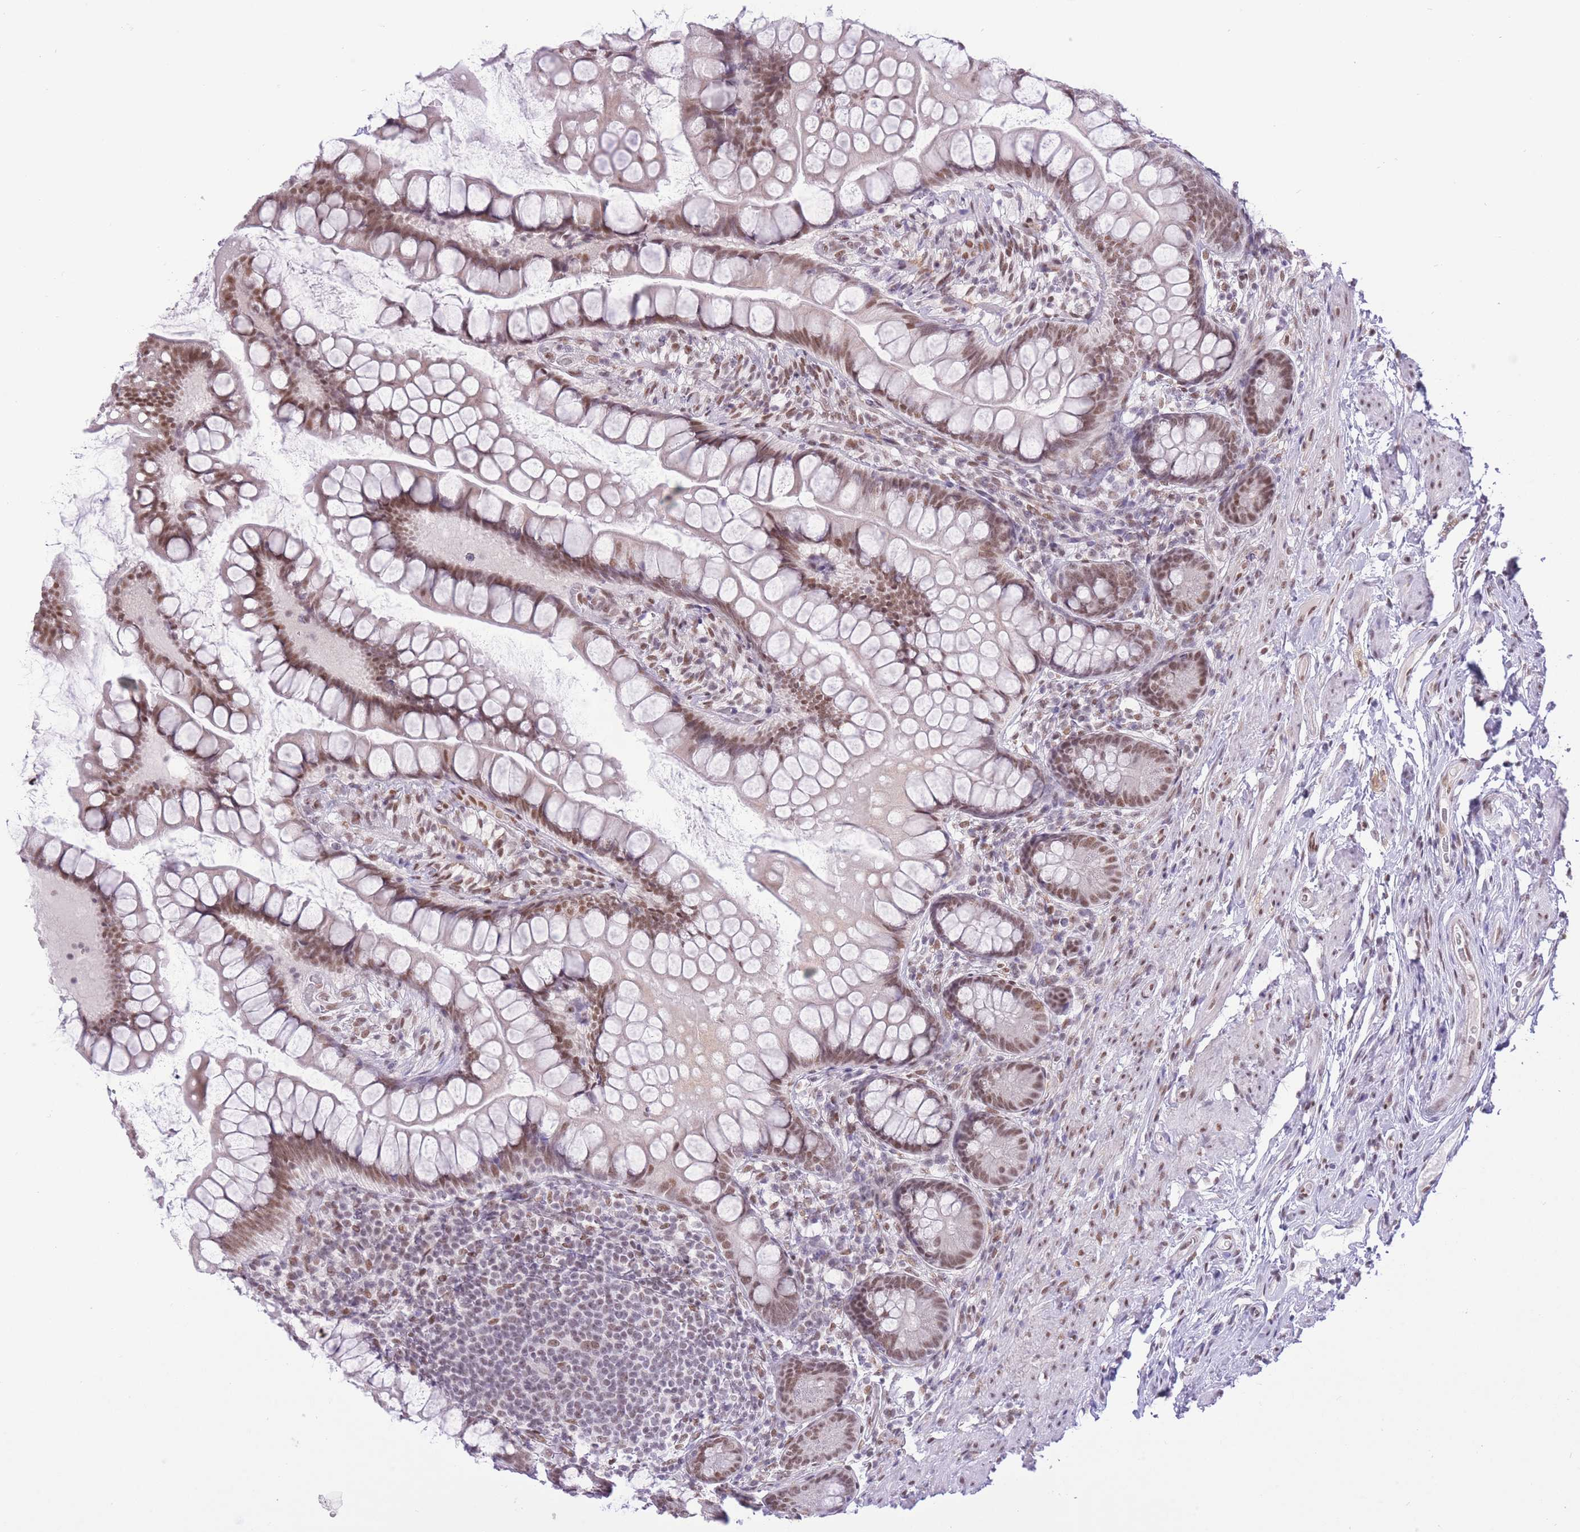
{"staining": {"intensity": "moderate", "quantity": ">75%", "location": "nuclear"}, "tissue": "small intestine", "cell_type": "Glandular cells", "image_type": "normal", "snomed": [{"axis": "morphology", "description": "Normal tissue, NOS"}, {"axis": "topography", "description": "Small intestine"}], "caption": "DAB immunohistochemical staining of unremarkable small intestine displays moderate nuclear protein expression in about >75% of glandular cells.", "gene": "ZBED5", "patient": {"sex": "male", "age": 70}}